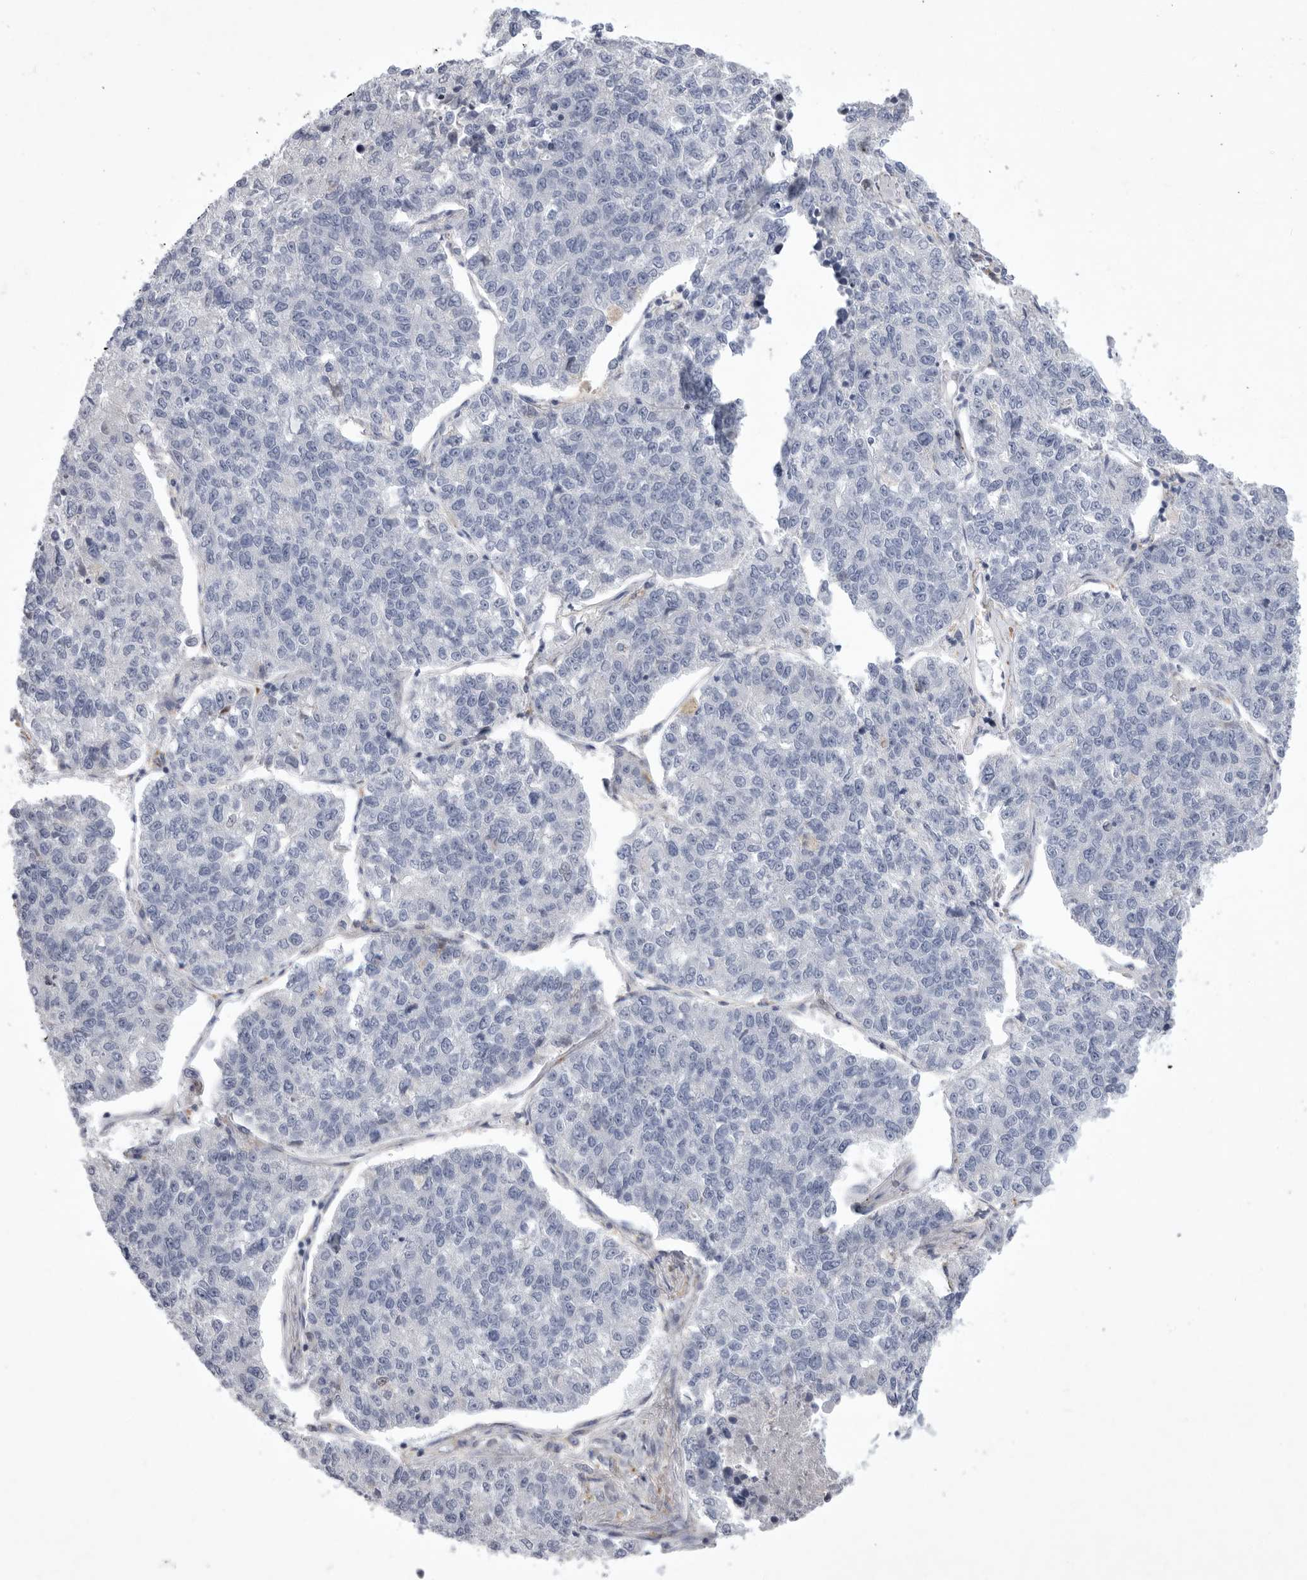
{"staining": {"intensity": "negative", "quantity": "none", "location": "none"}, "tissue": "lung cancer", "cell_type": "Tumor cells", "image_type": "cancer", "snomed": [{"axis": "morphology", "description": "Adenocarcinoma, NOS"}, {"axis": "topography", "description": "Lung"}], "caption": "Human lung cancer (adenocarcinoma) stained for a protein using immunohistochemistry (IHC) shows no staining in tumor cells.", "gene": "SIGLEC10", "patient": {"sex": "male", "age": 49}}